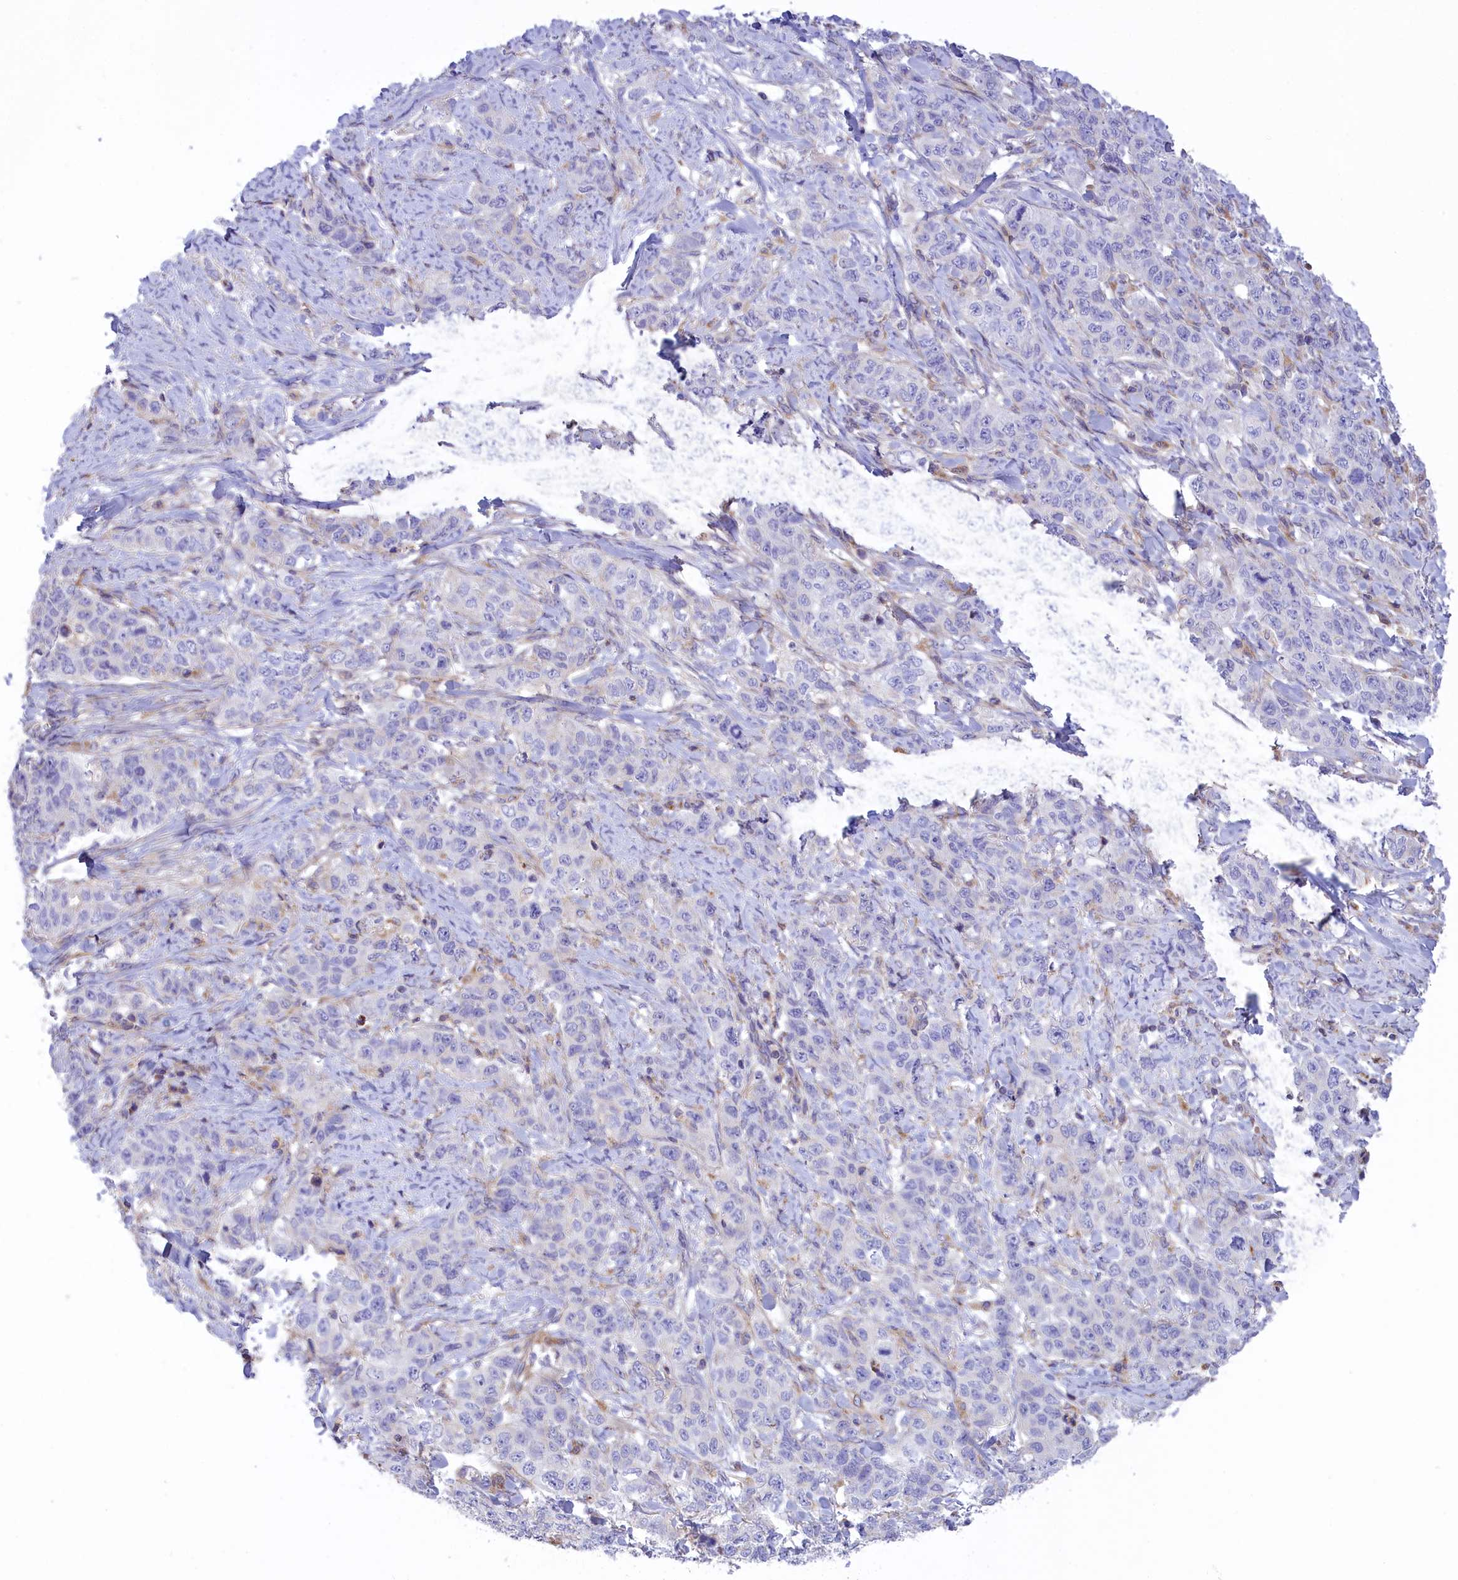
{"staining": {"intensity": "negative", "quantity": "none", "location": "none"}, "tissue": "stomach cancer", "cell_type": "Tumor cells", "image_type": "cancer", "snomed": [{"axis": "morphology", "description": "Adenocarcinoma, NOS"}, {"axis": "topography", "description": "Stomach"}], "caption": "Stomach cancer (adenocarcinoma) stained for a protein using IHC shows no expression tumor cells.", "gene": "CORO7-PAM16", "patient": {"sex": "male", "age": 48}}